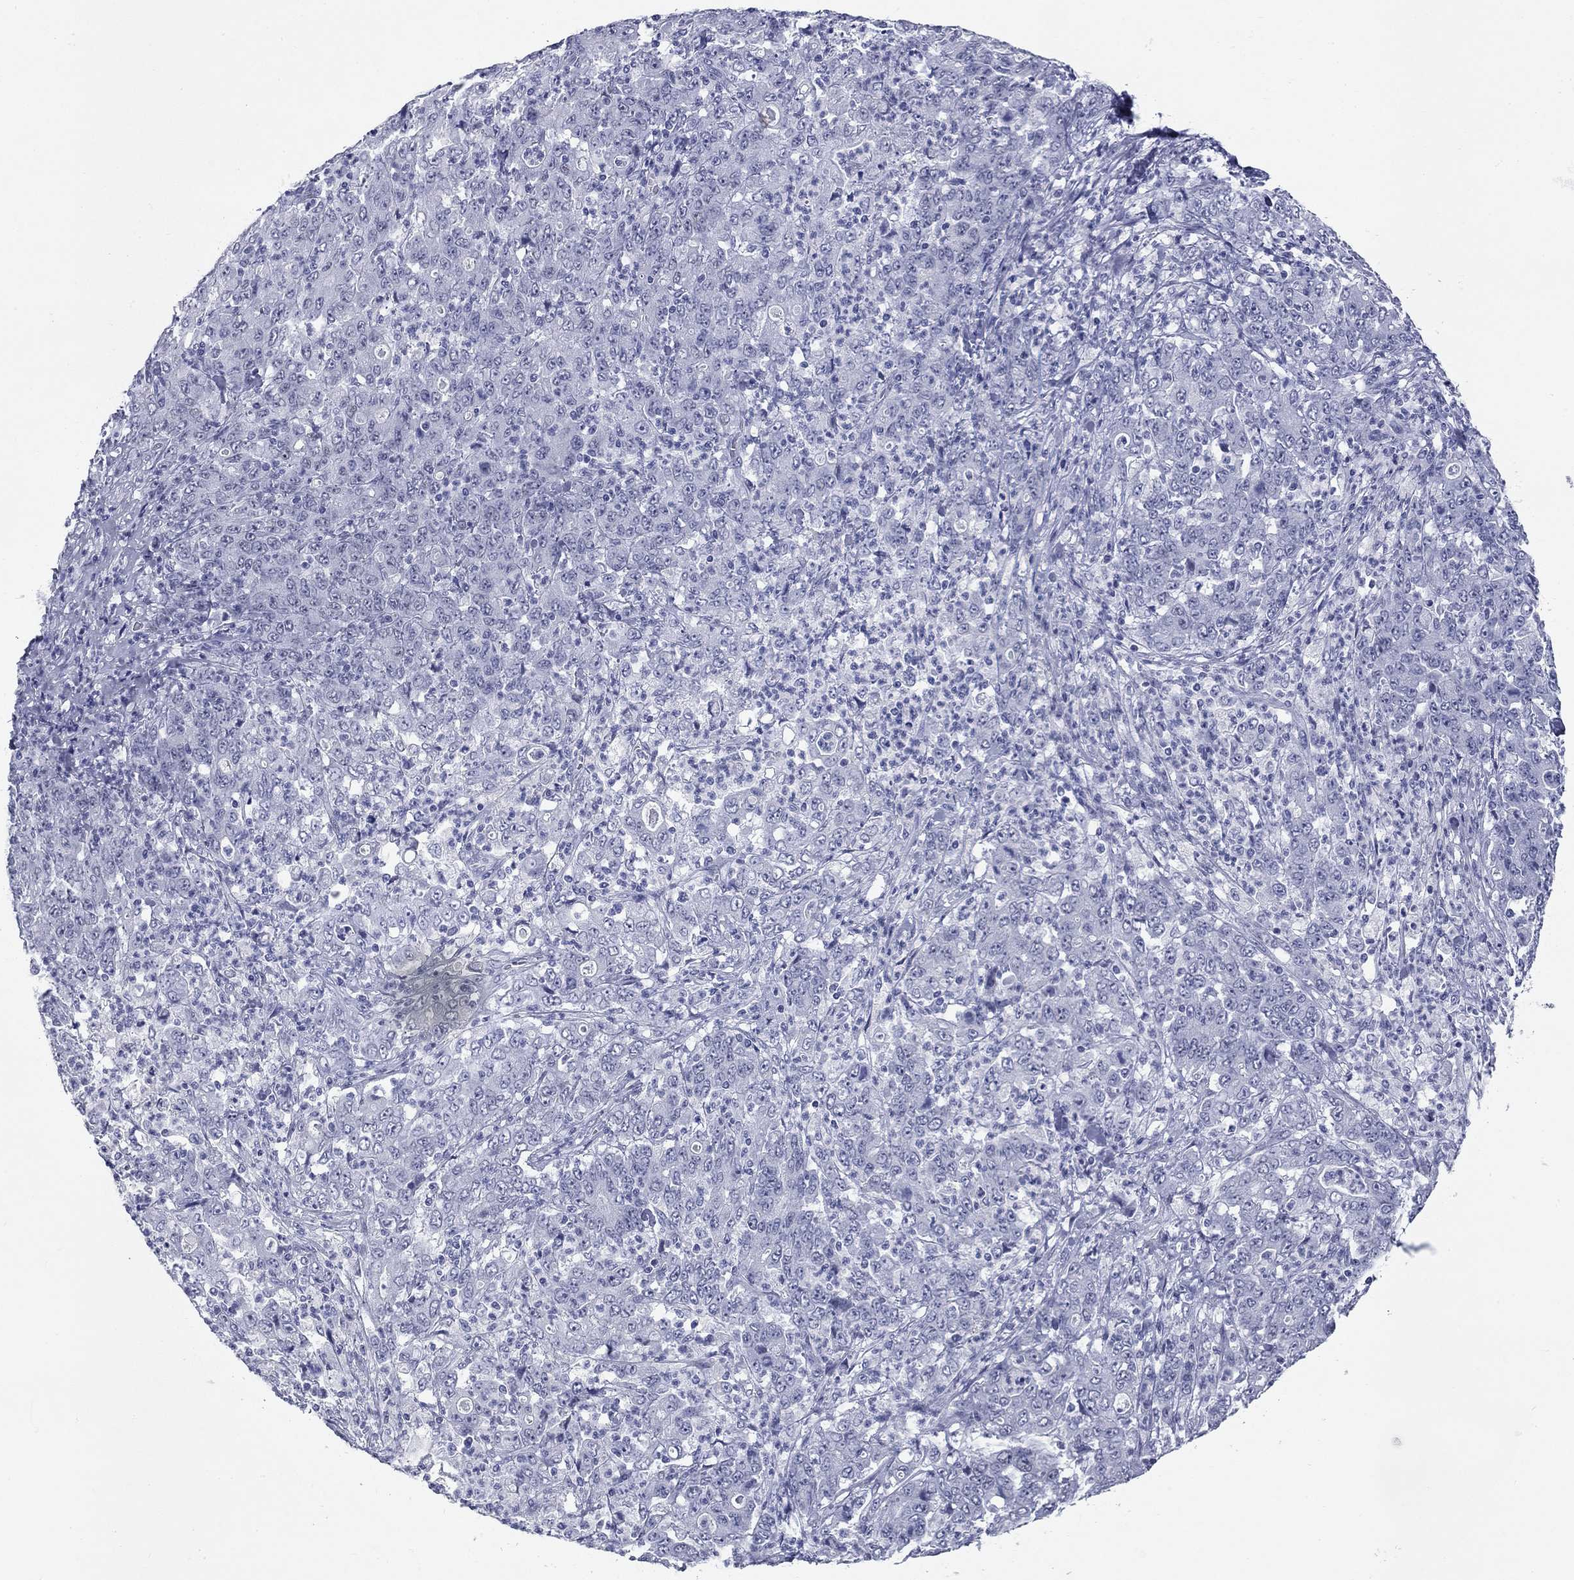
{"staining": {"intensity": "negative", "quantity": "none", "location": "none"}, "tissue": "stomach cancer", "cell_type": "Tumor cells", "image_type": "cancer", "snomed": [{"axis": "morphology", "description": "Adenocarcinoma, NOS"}, {"axis": "topography", "description": "Stomach, lower"}], "caption": "DAB immunohistochemical staining of stomach cancer (adenocarcinoma) exhibits no significant expression in tumor cells.", "gene": "ASF1B", "patient": {"sex": "female", "age": 71}}